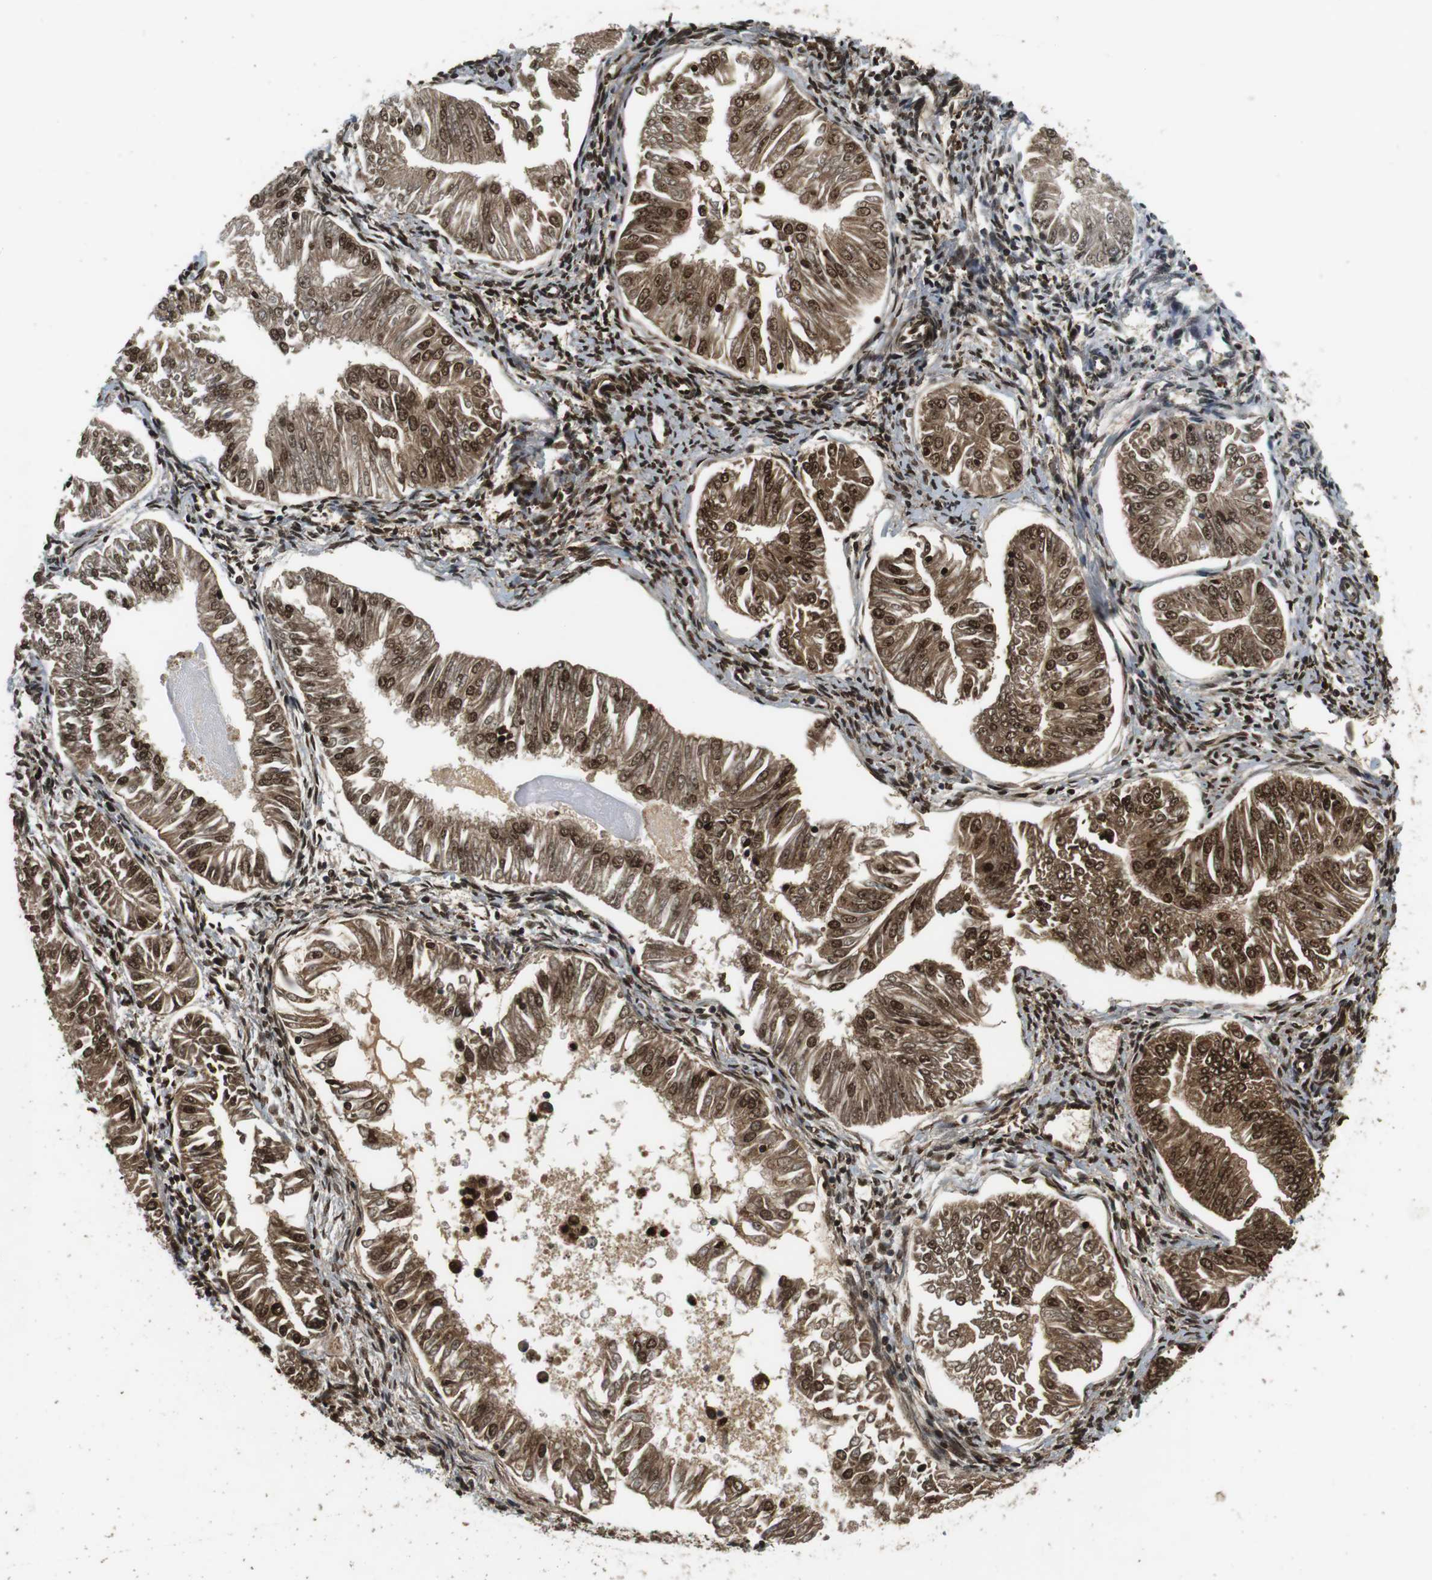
{"staining": {"intensity": "moderate", "quantity": ">75%", "location": "cytoplasmic/membranous,nuclear"}, "tissue": "endometrial cancer", "cell_type": "Tumor cells", "image_type": "cancer", "snomed": [{"axis": "morphology", "description": "Adenocarcinoma, NOS"}, {"axis": "topography", "description": "Endometrium"}], "caption": "Protein expression analysis of human endometrial adenocarcinoma reveals moderate cytoplasmic/membranous and nuclear staining in about >75% of tumor cells.", "gene": "TXNRD1", "patient": {"sex": "female", "age": 53}}